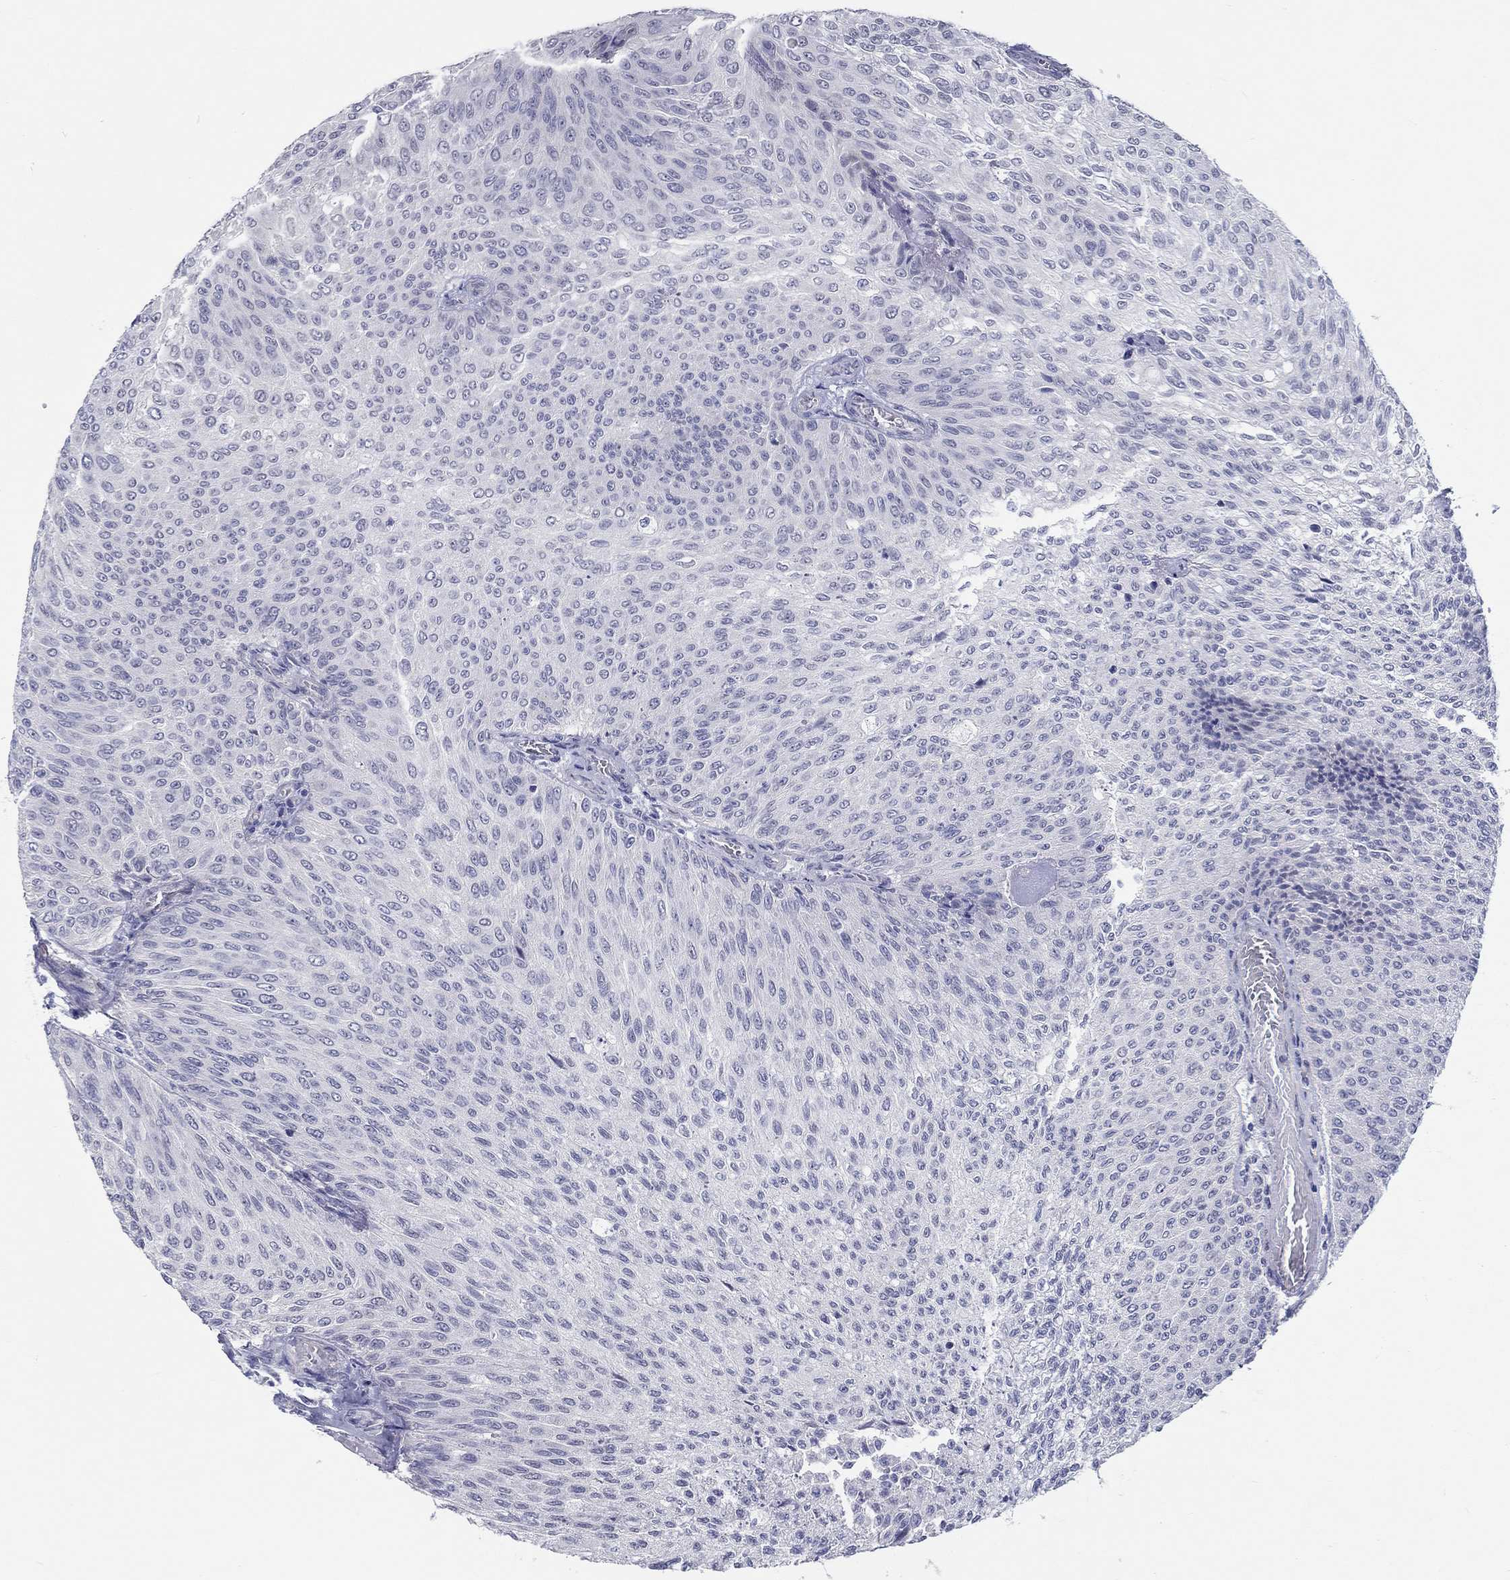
{"staining": {"intensity": "negative", "quantity": "none", "location": "none"}, "tissue": "urothelial cancer", "cell_type": "Tumor cells", "image_type": "cancer", "snomed": [{"axis": "morphology", "description": "Urothelial carcinoma, Low grade"}, {"axis": "topography", "description": "Ureter, NOS"}, {"axis": "topography", "description": "Urinary bladder"}], "caption": "There is no significant staining in tumor cells of urothelial cancer. (DAB (3,3'-diaminobenzidine) immunohistochemistry (IHC), high magnification).", "gene": "CRYGD", "patient": {"sex": "male", "age": 78}}